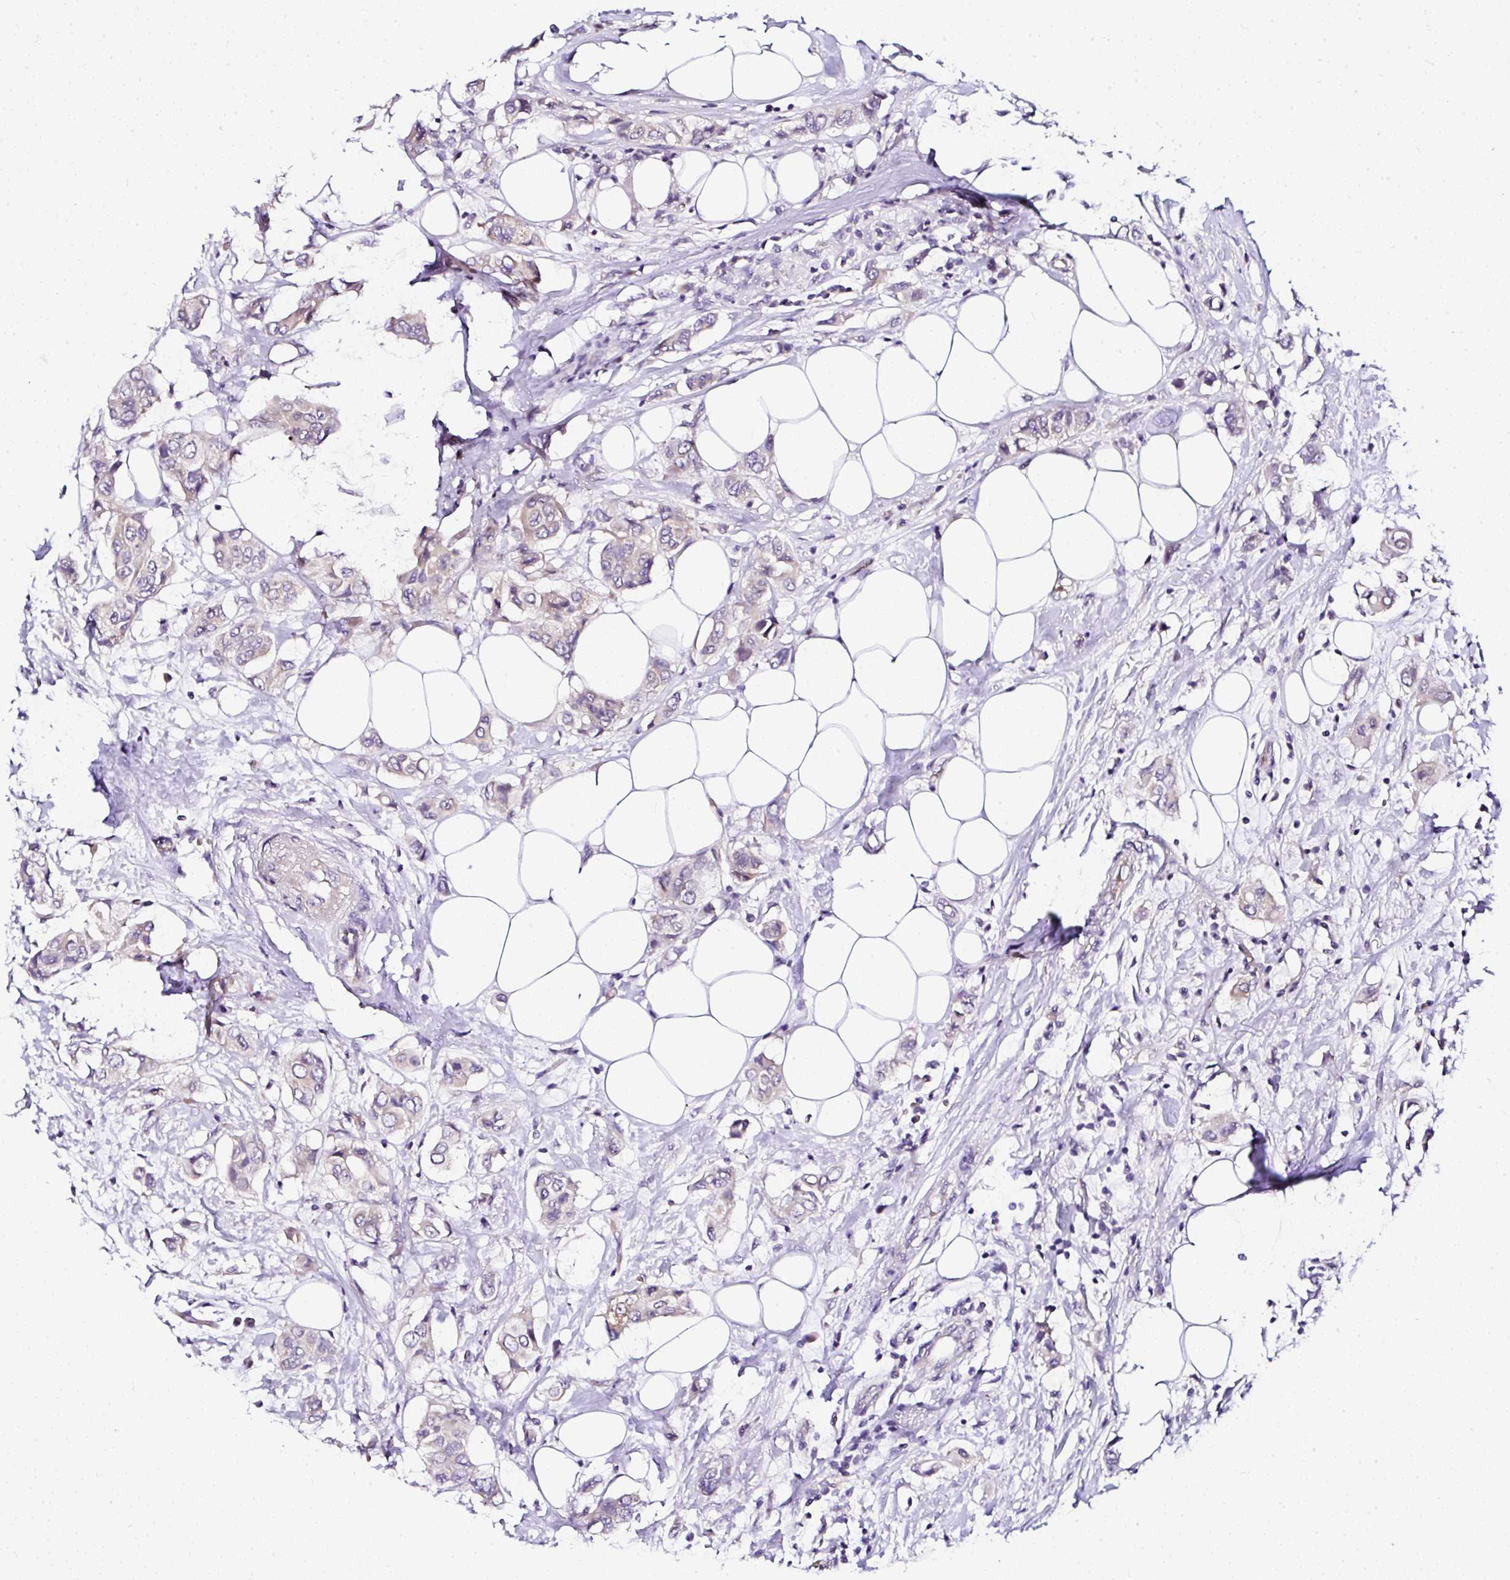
{"staining": {"intensity": "negative", "quantity": "none", "location": "none"}, "tissue": "breast cancer", "cell_type": "Tumor cells", "image_type": "cancer", "snomed": [{"axis": "morphology", "description": "Lobular carcinoma"}, {"axis": "topography", "description": "Breast"}], "caption": "Immunohistochemistry histopathology image of neoplastic tissue: human breast cancer stained with DAB shows no significant protein staining in tumor cells.", "gene": "DEPDC5", "patient": {"sex": "female", "age": 51}}